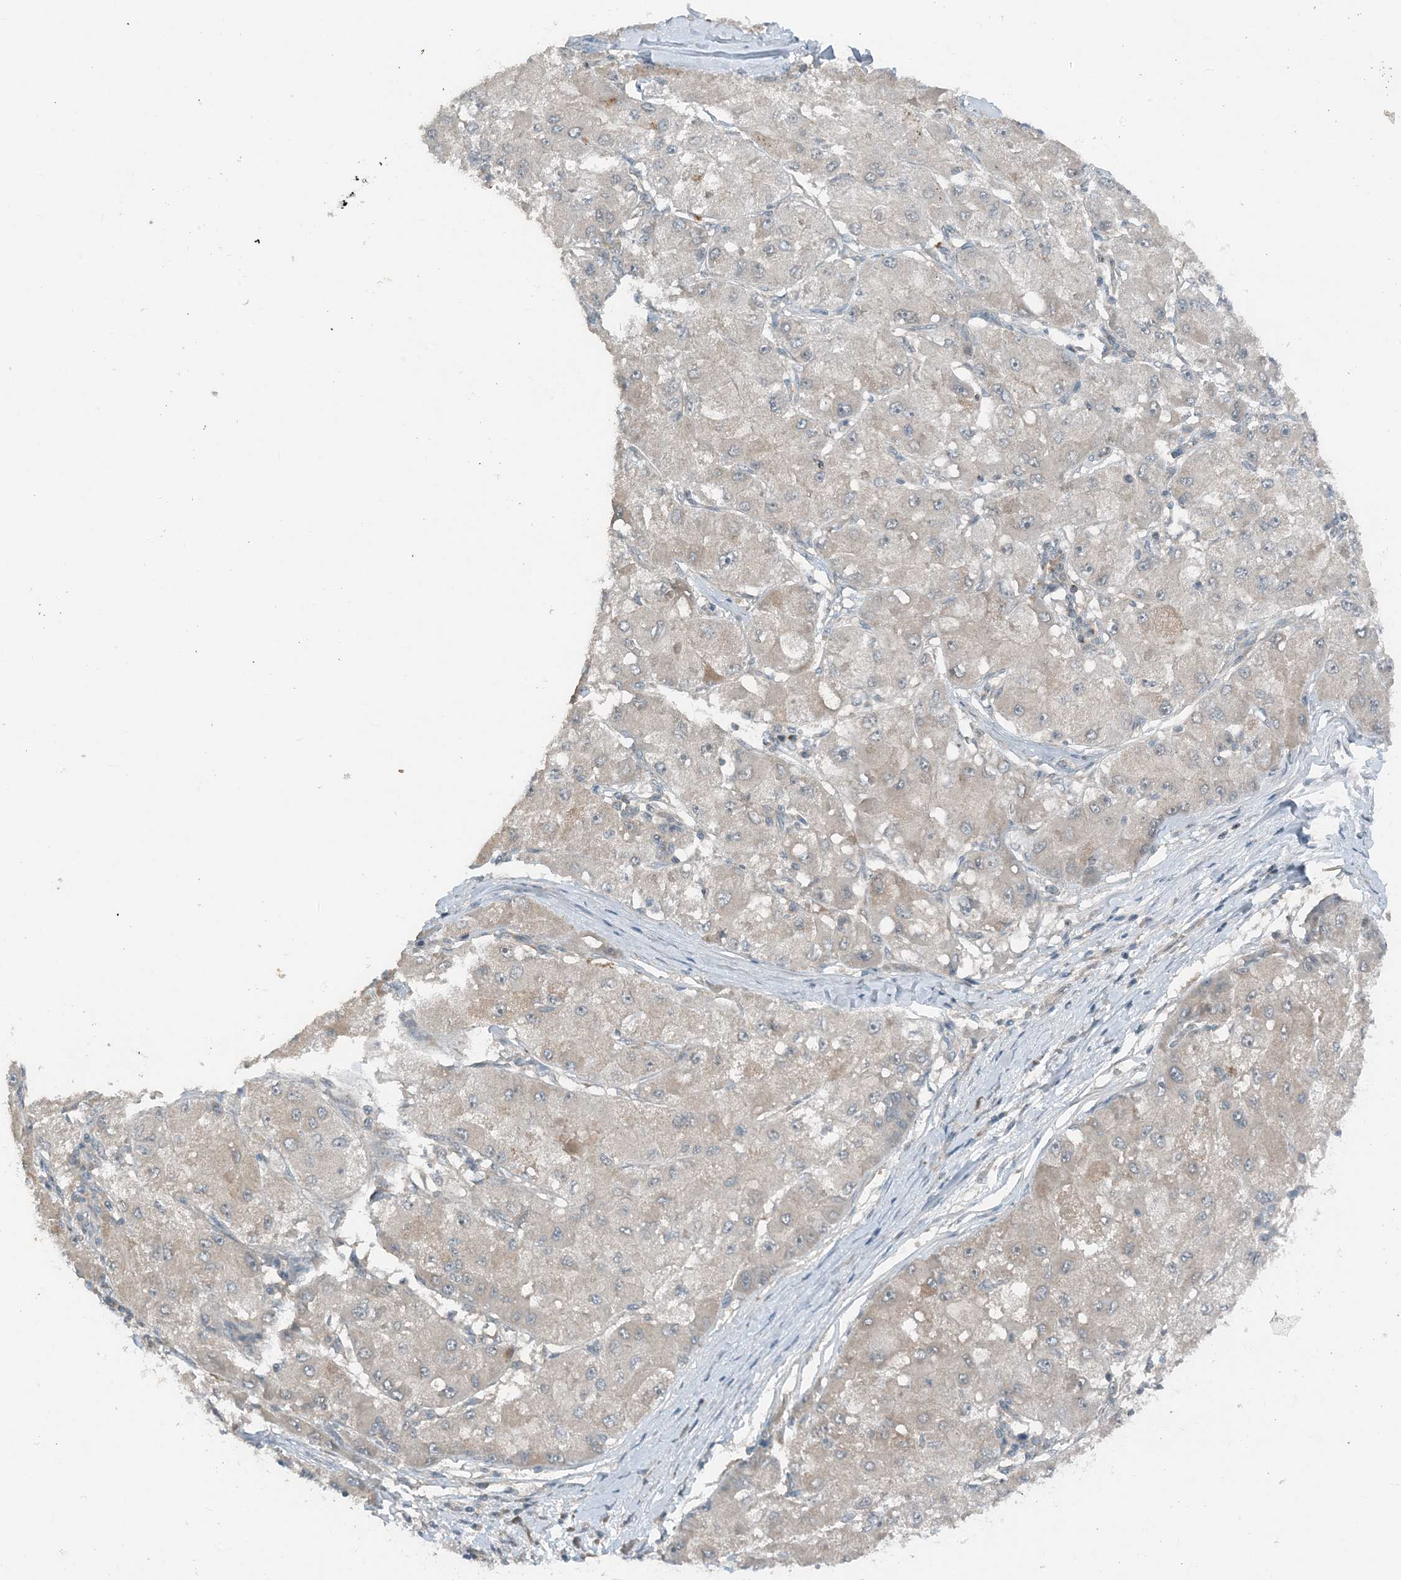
{"staining": {"intensity": "weak", "quantity": "<25%", "location": "cytoplasmic/membranous"}, "tissue": "liver cancer", "cell_type": "Tumor cells", "image_type": "cancer", "snomed": [{"axis": "morphology", "description": "Carcinoma, Hepatocellular, NOS"}, {"axis": "topography", "description": "Liver"}], "caption": "An image of human hepatocellular carcinoma (liver) is negative for staining in tumor cells.", "gene": "MITD1", "patient": {"sex": "male", "age": 80}}